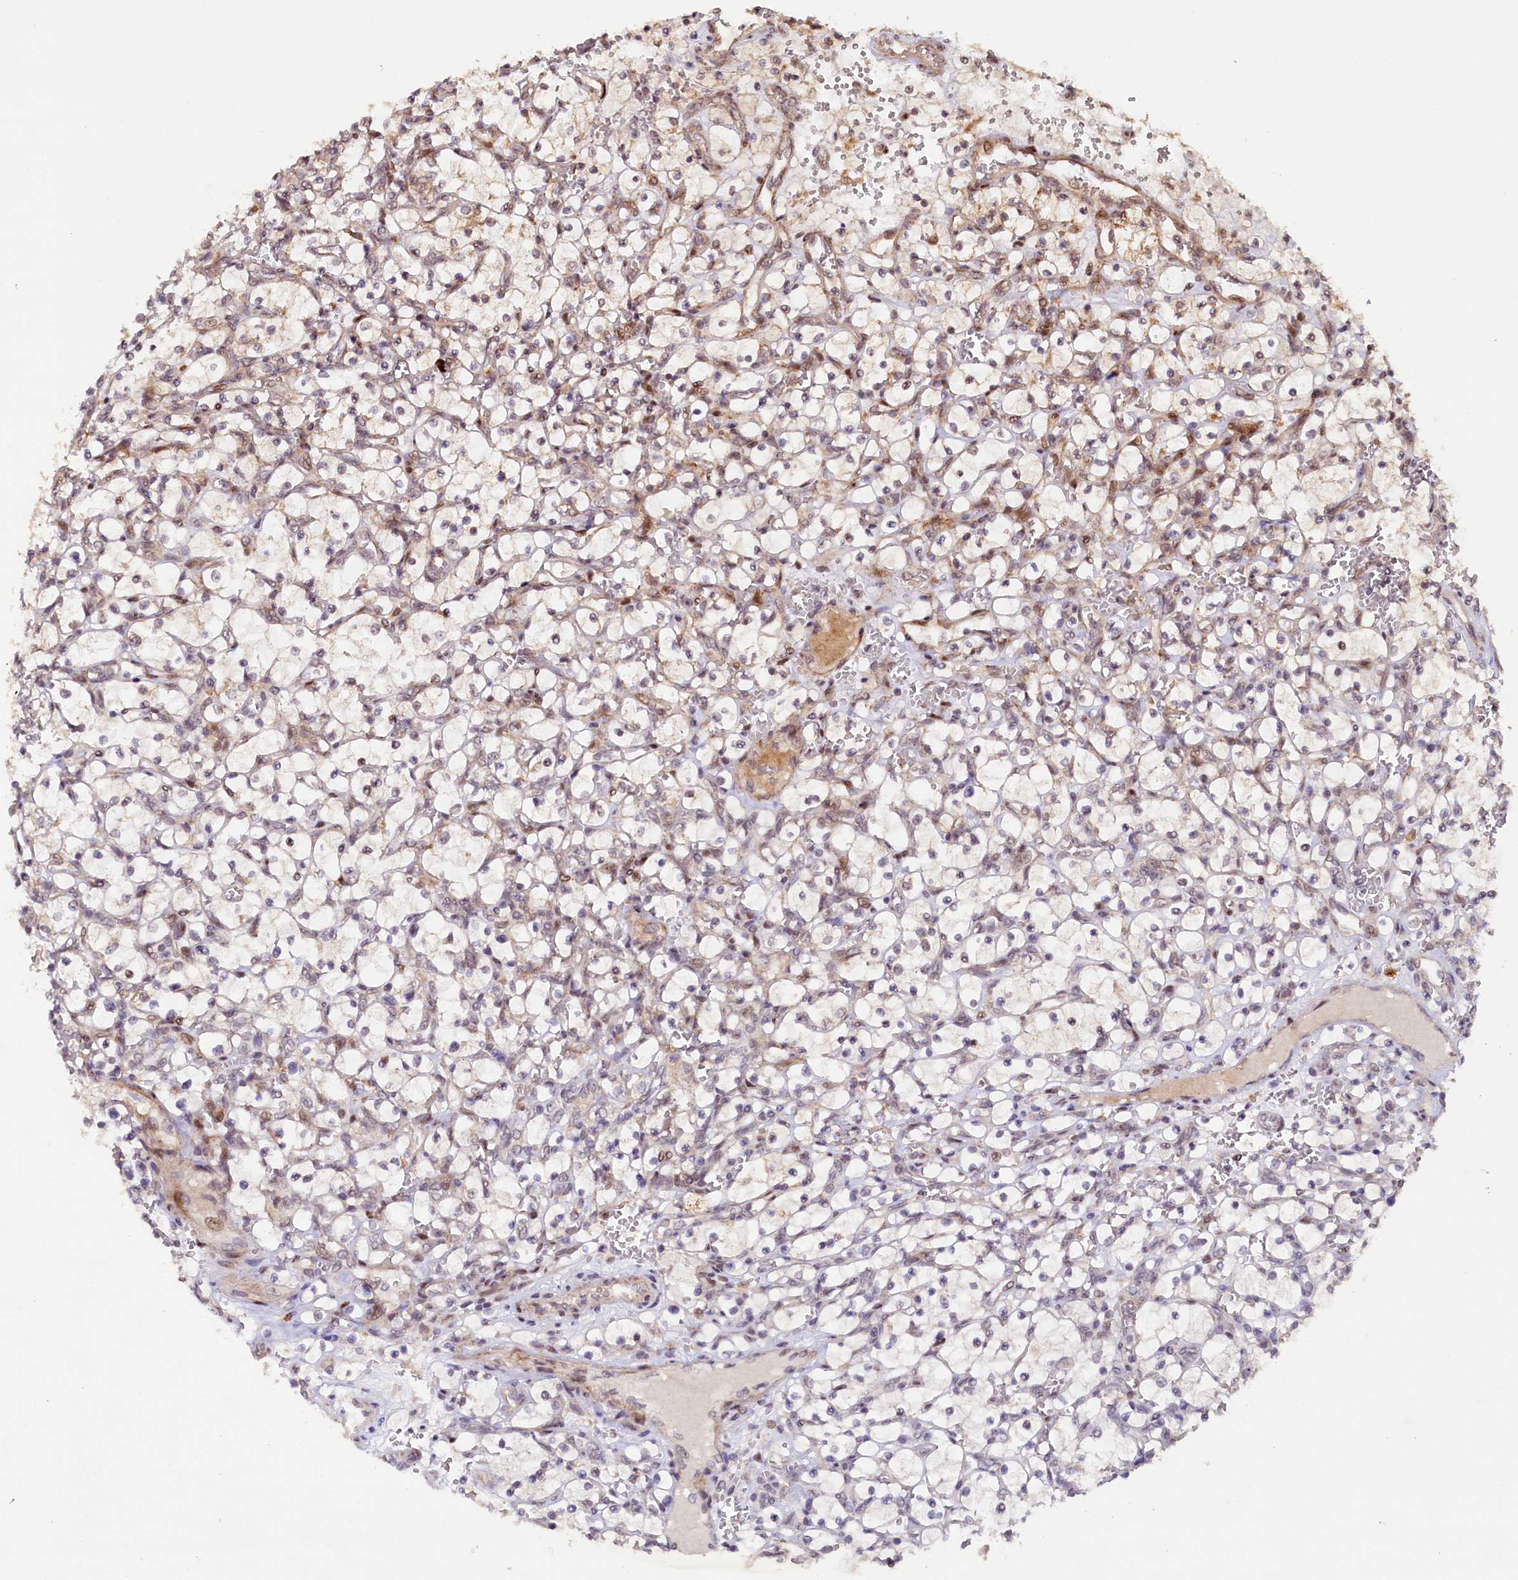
{"staining": {"intensity": "weak", "quantity": "<25%", "location": "nuclear"}, "tissue": "renal cancer", "cell_type": "Tumor cells", "image_type": "cancer", "snomed": [{"axis": "morphology", "description": "Adenocarcinoma, NOS"}, {"axis": "topography", "description": "Kidney"}], "caption": "Tumor cells are negative for brown protein staining in adenocarcinoma (renal). (DAB immunohistochemistry with hematoxylin counter stain).", "gene": "SHPRH", "patient": {"sex": "female", "age": 69}}